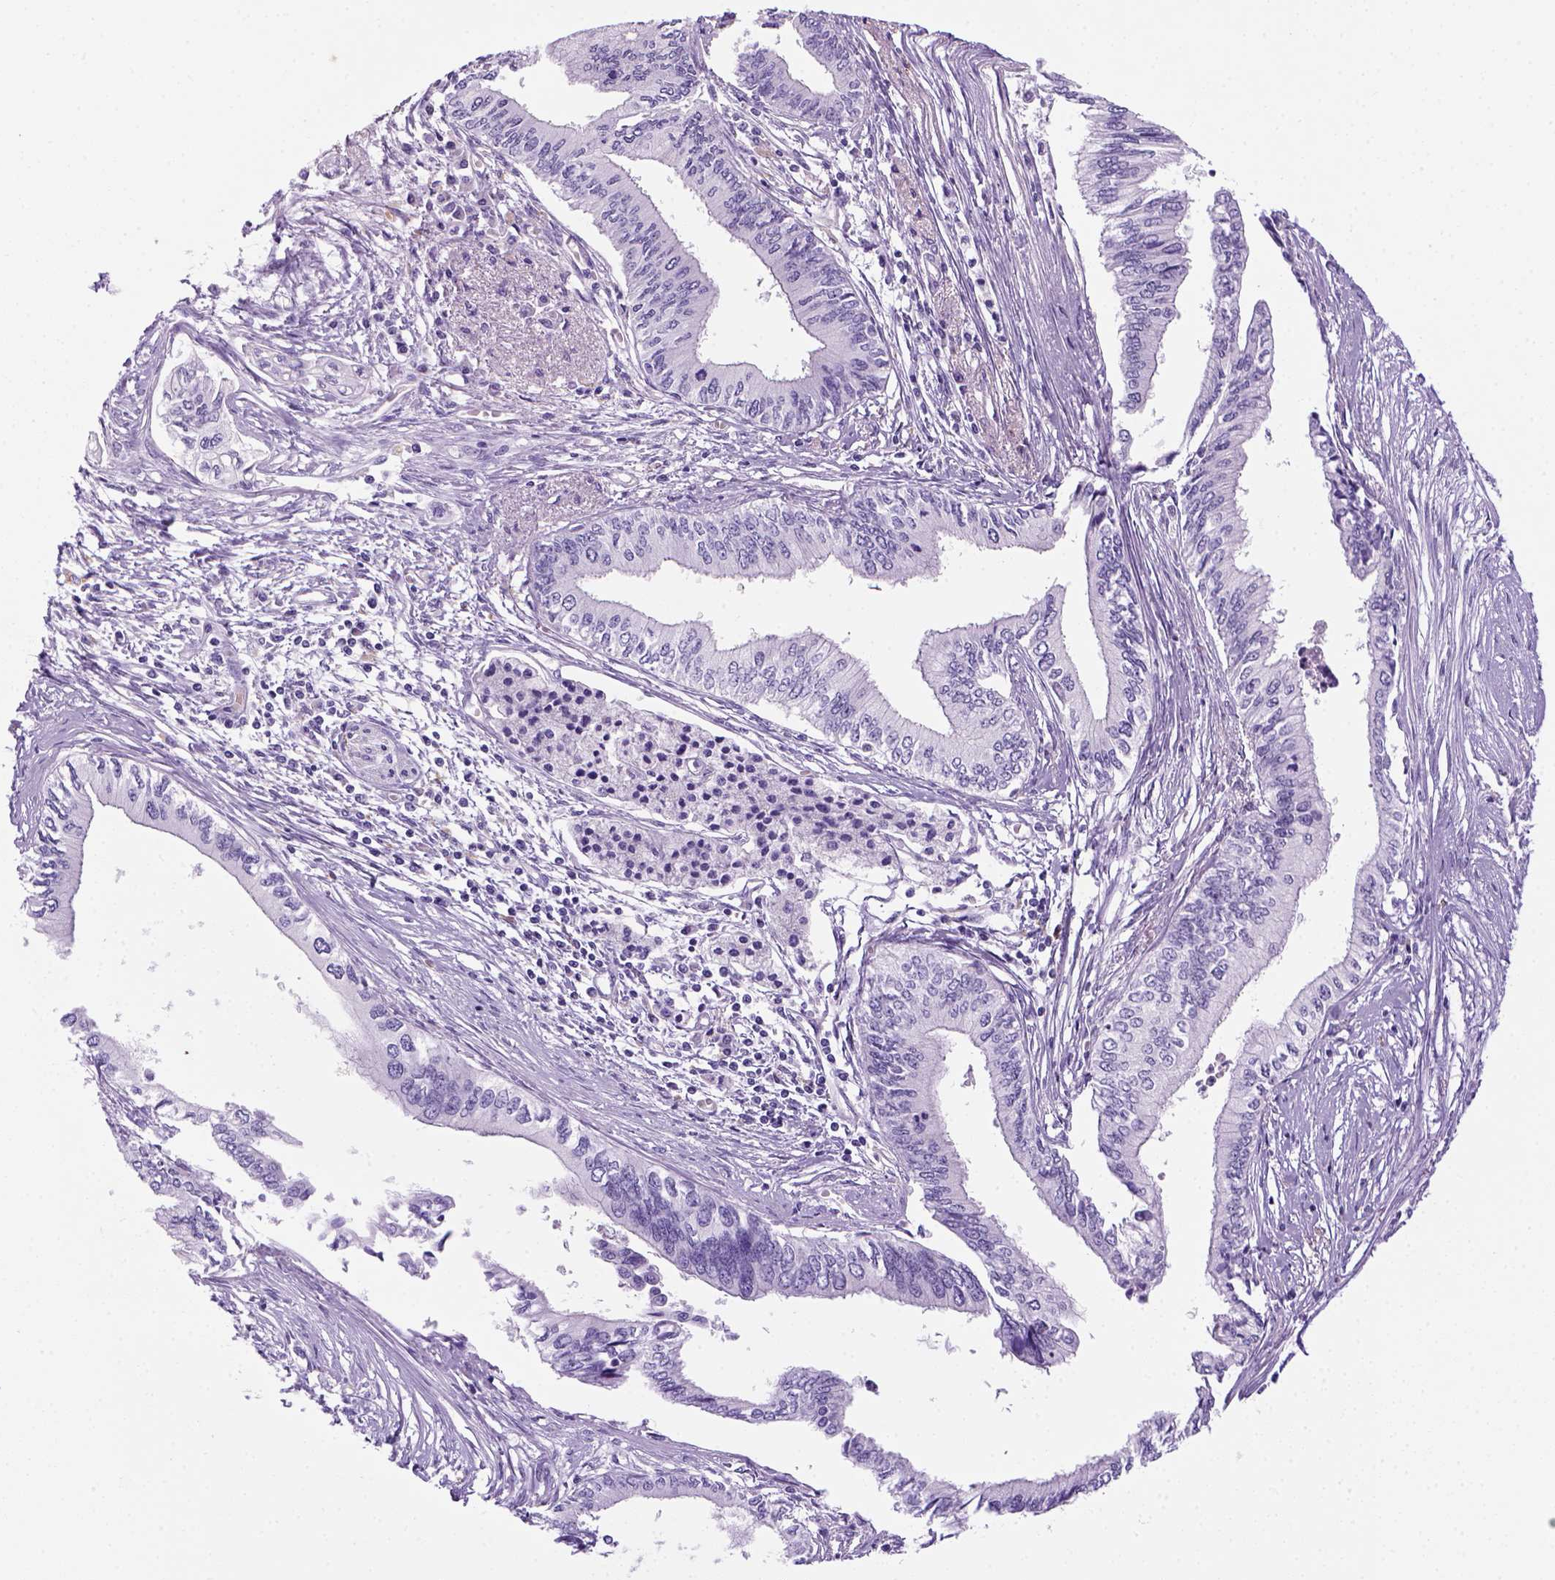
{"staining": {"intensity": "negative", "quantity": "none", "location": "none"}, "tissue": "pancreatic cancer", "cell_type": "Tumor cells", "image_type": "cancer", "snomed": [{"axis": "morphology", "description": "Adenocarcinoma, NOS"}, {"axis": "topography", "description": "Pancreas"}], "caption": "Image shows no significant protein expression in tumor cells of pancreatic adenocarcinoma.", "gene": "ARHGEF33", "patient": {"sex": "female", "age": 61}}